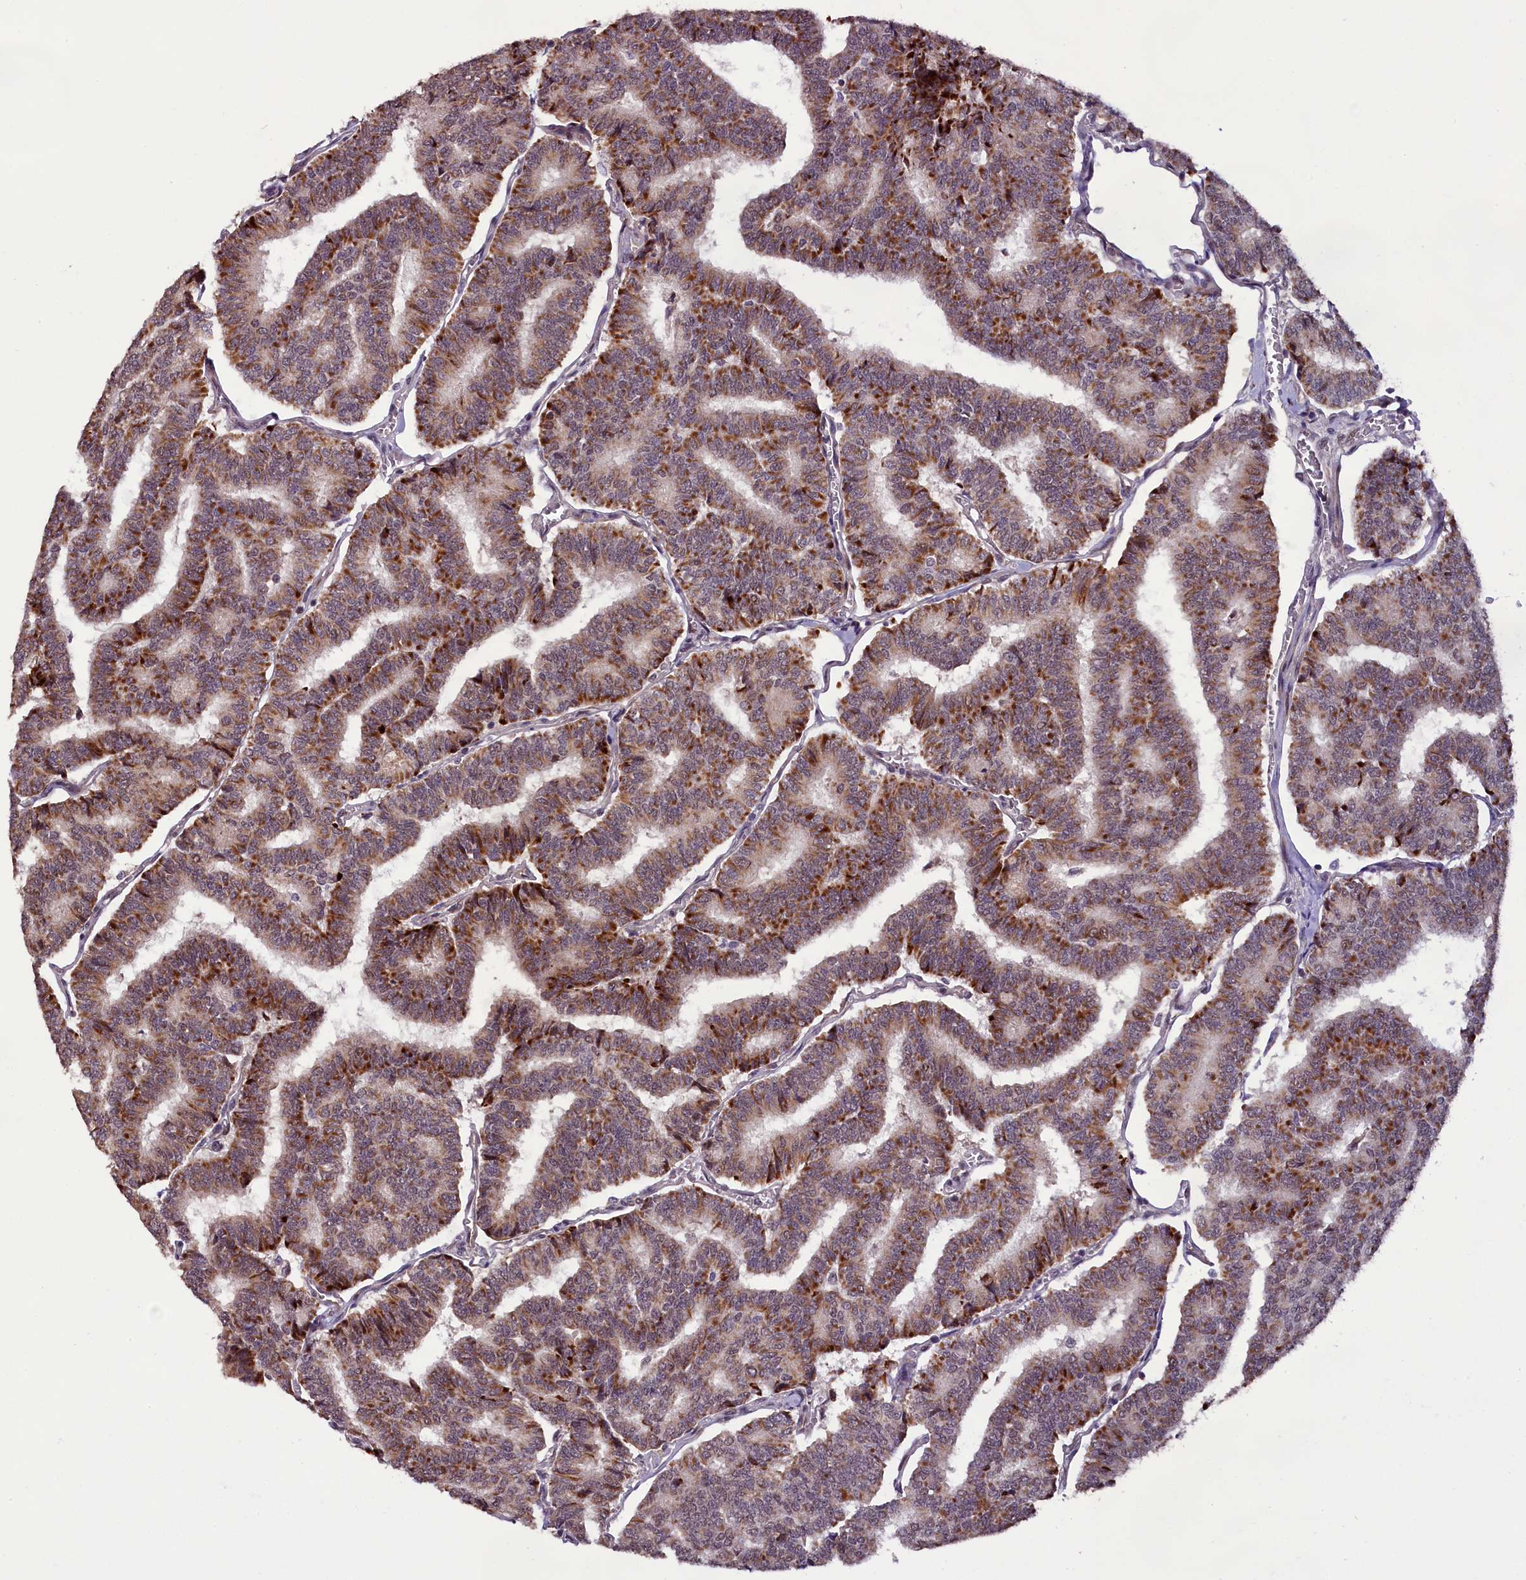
{"staining": {"intensity": "moderate", "quantity": ">75%", "location": "cytoplasmic/membranous,nuclear"}, "tissue": "thyroid cancer", "cell_type": "Tumor cells", "image_type": "cancer", "snomed": [{"axis": "morphology", "description": "Papillary adenocarcinoma, NOS"}, {"axis": "topography", "description": "Thyroid gland"}], "caption": "Immunohistochemistry (DAB) staining of papillary adenocarcinoma (thyroid) exhibits moderate cytoplasmic/membranous and nuclear protein expression in about >75% of tumor cells. (DAB (3,3'-diaminobenzidine) = brown stain, brightfield microscopy at high magnification).", "gene": "RPUSD2", "patient": {"sex": "female", "age": 35}}